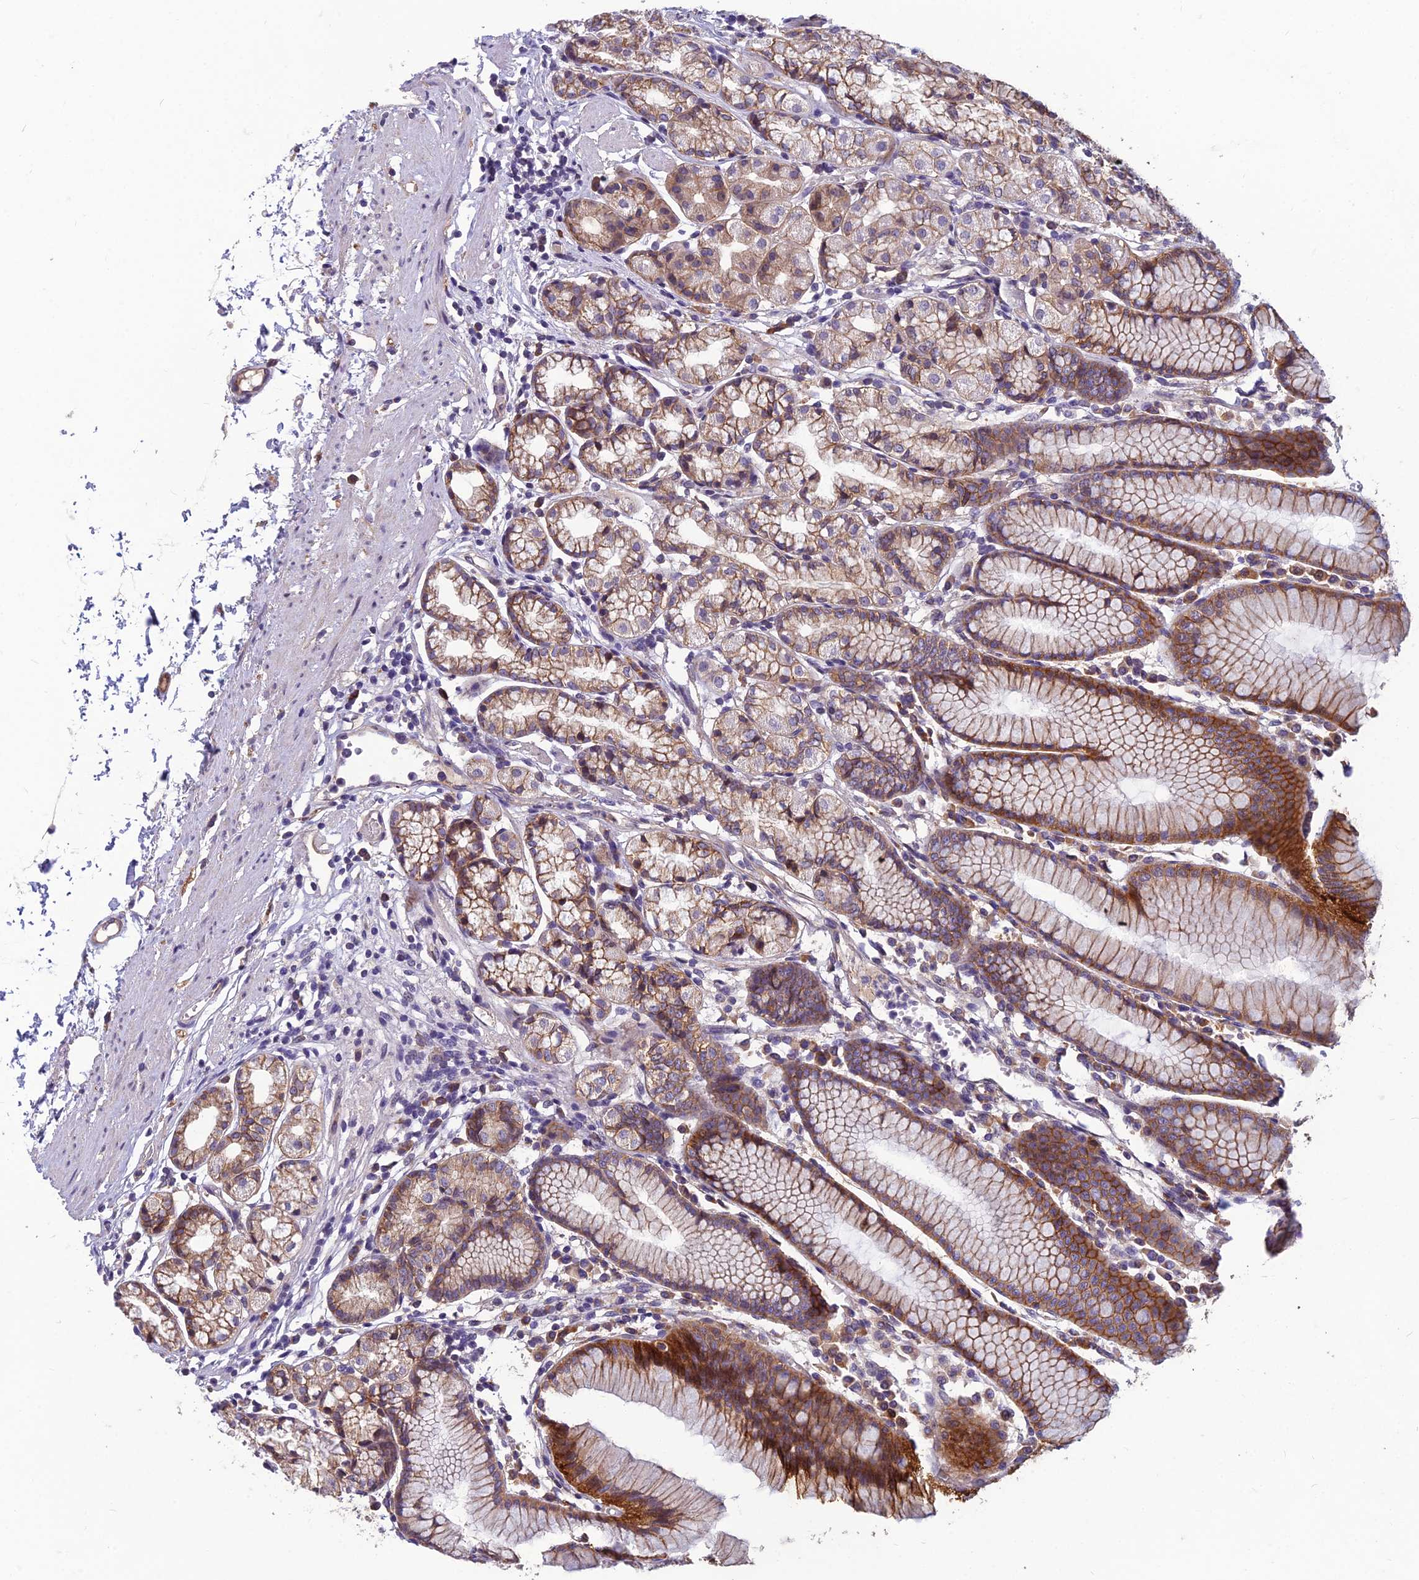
{"staining": {"intensity": "moderate", "quantity": ">75%", "location": "cytoplasmic/membranous"}, "tissue": "stomach", "cell_type": "Glandular cells", "image_type": "normal", "snomed": [{"axis": "morphology", "description": "Normal tissue, NOS"}, {"axis": "topography", "description": "Stomach"}], "caption": "DAB immunohistochemical staining of benign stomach demonstrates moderate cytoplasmic/membranous protein positivity in approximately >75% of glandular cells.", "gene": "TSPAN15", "patient": {"sex": "female", "age": 57}}